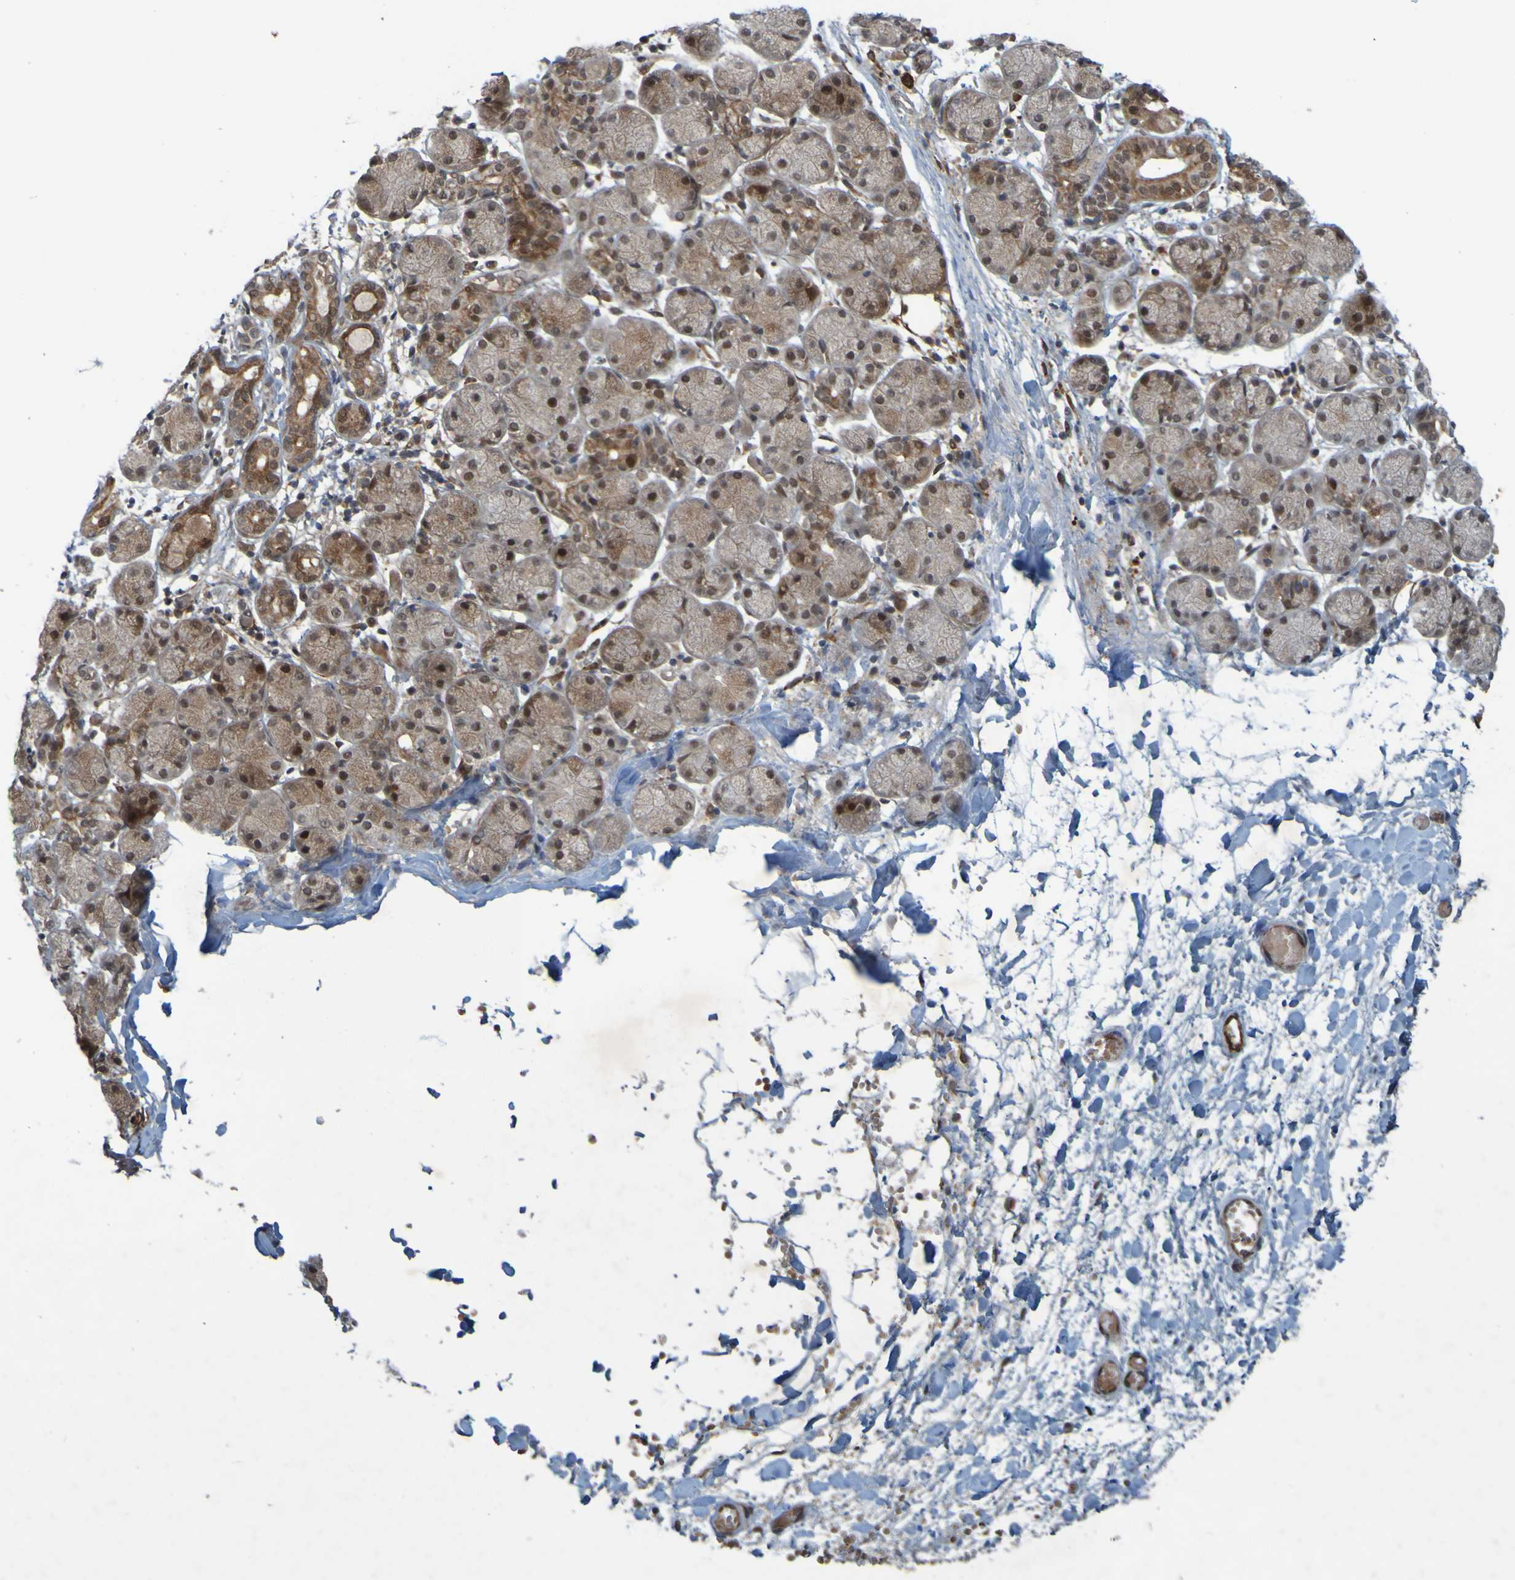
{"staining": {"intensity": "moderate", "quantity": "25%-75%", "location": "cytoplasmic/membranous,nuclear"}, "tissue": "salivary gland", "cell_type": "Glandular cells", "image_type": "normal", "snomed": [{"axis": "morphology", "description": "Normal tissue, NOS"}, {"axis": "topography", "description": "Salivary gland"}], "caption": "IHC micrograph of normal salivary gland stained for a protein (brown), which shows medium levels of moderate cytoplasmic/membranous,nuclear staining in approximately 25%-75% of glandular cells.", "gene": "MCPH1", "patient": {"sex": "female", "age": 24}}